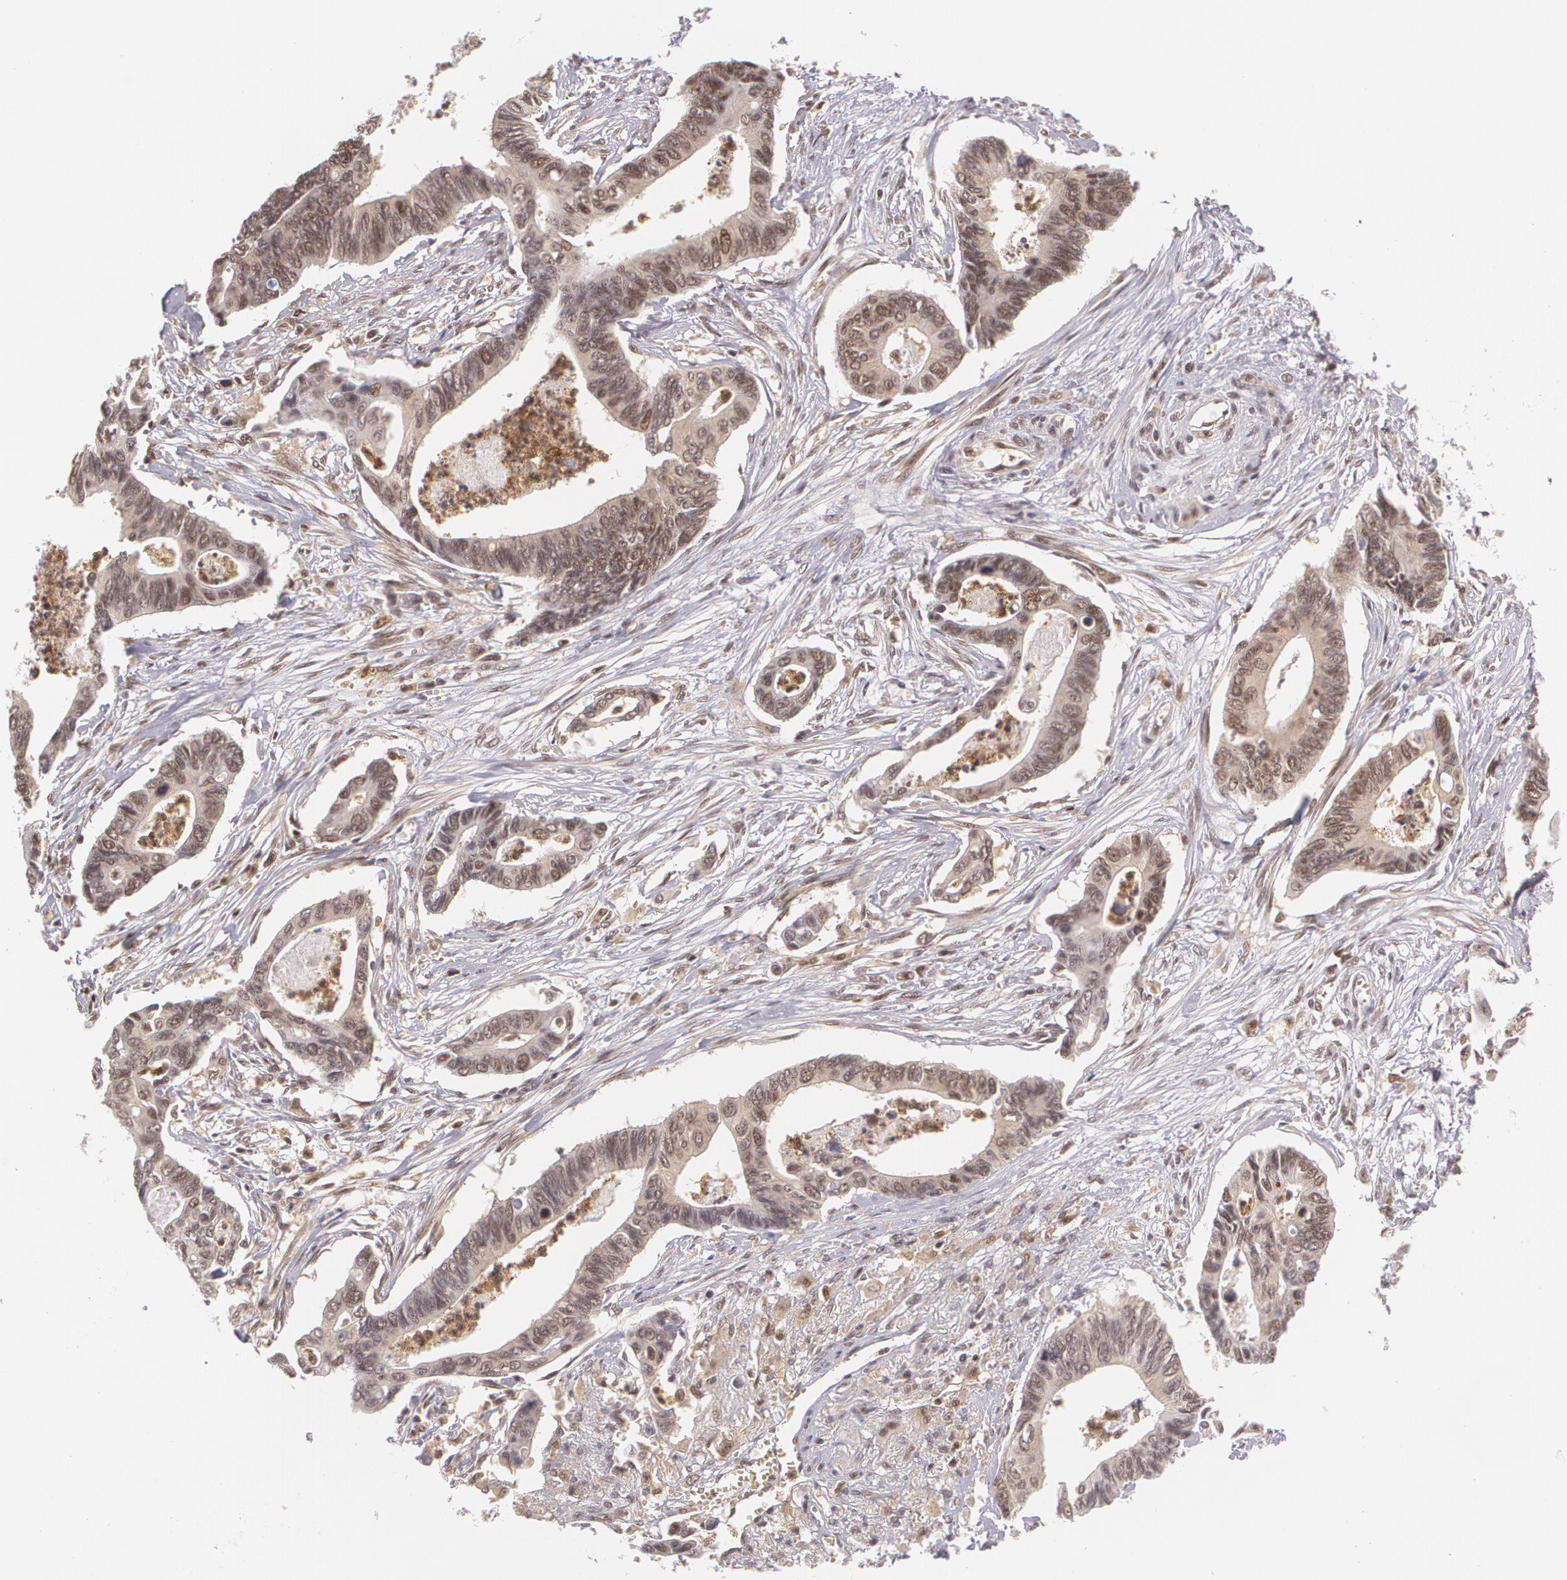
{"staining": {"intensity": "strong", "quantity": "25%-75%", "location": "cytoplasmic/membranous,nuclear"}, "tissue": "pancreatic cancer", "cell_type": "Tumor cells", "image_type": "cancer", "snomed": [{"axis": "morphology", "description": "Adenocarcinoma, NOS"}, {"axis": "topography", "description": "Pancreas"}], "caption": "An image showing strong cytoplasmic/membranous and nuclear positivity in about 25%-75% of tumor cells in adenocarcinoma (pancreatic), as visualized by brown immunohistochemical staining.", "gene": "CUL2", "patient": {"sex": "female", "age": 70}}